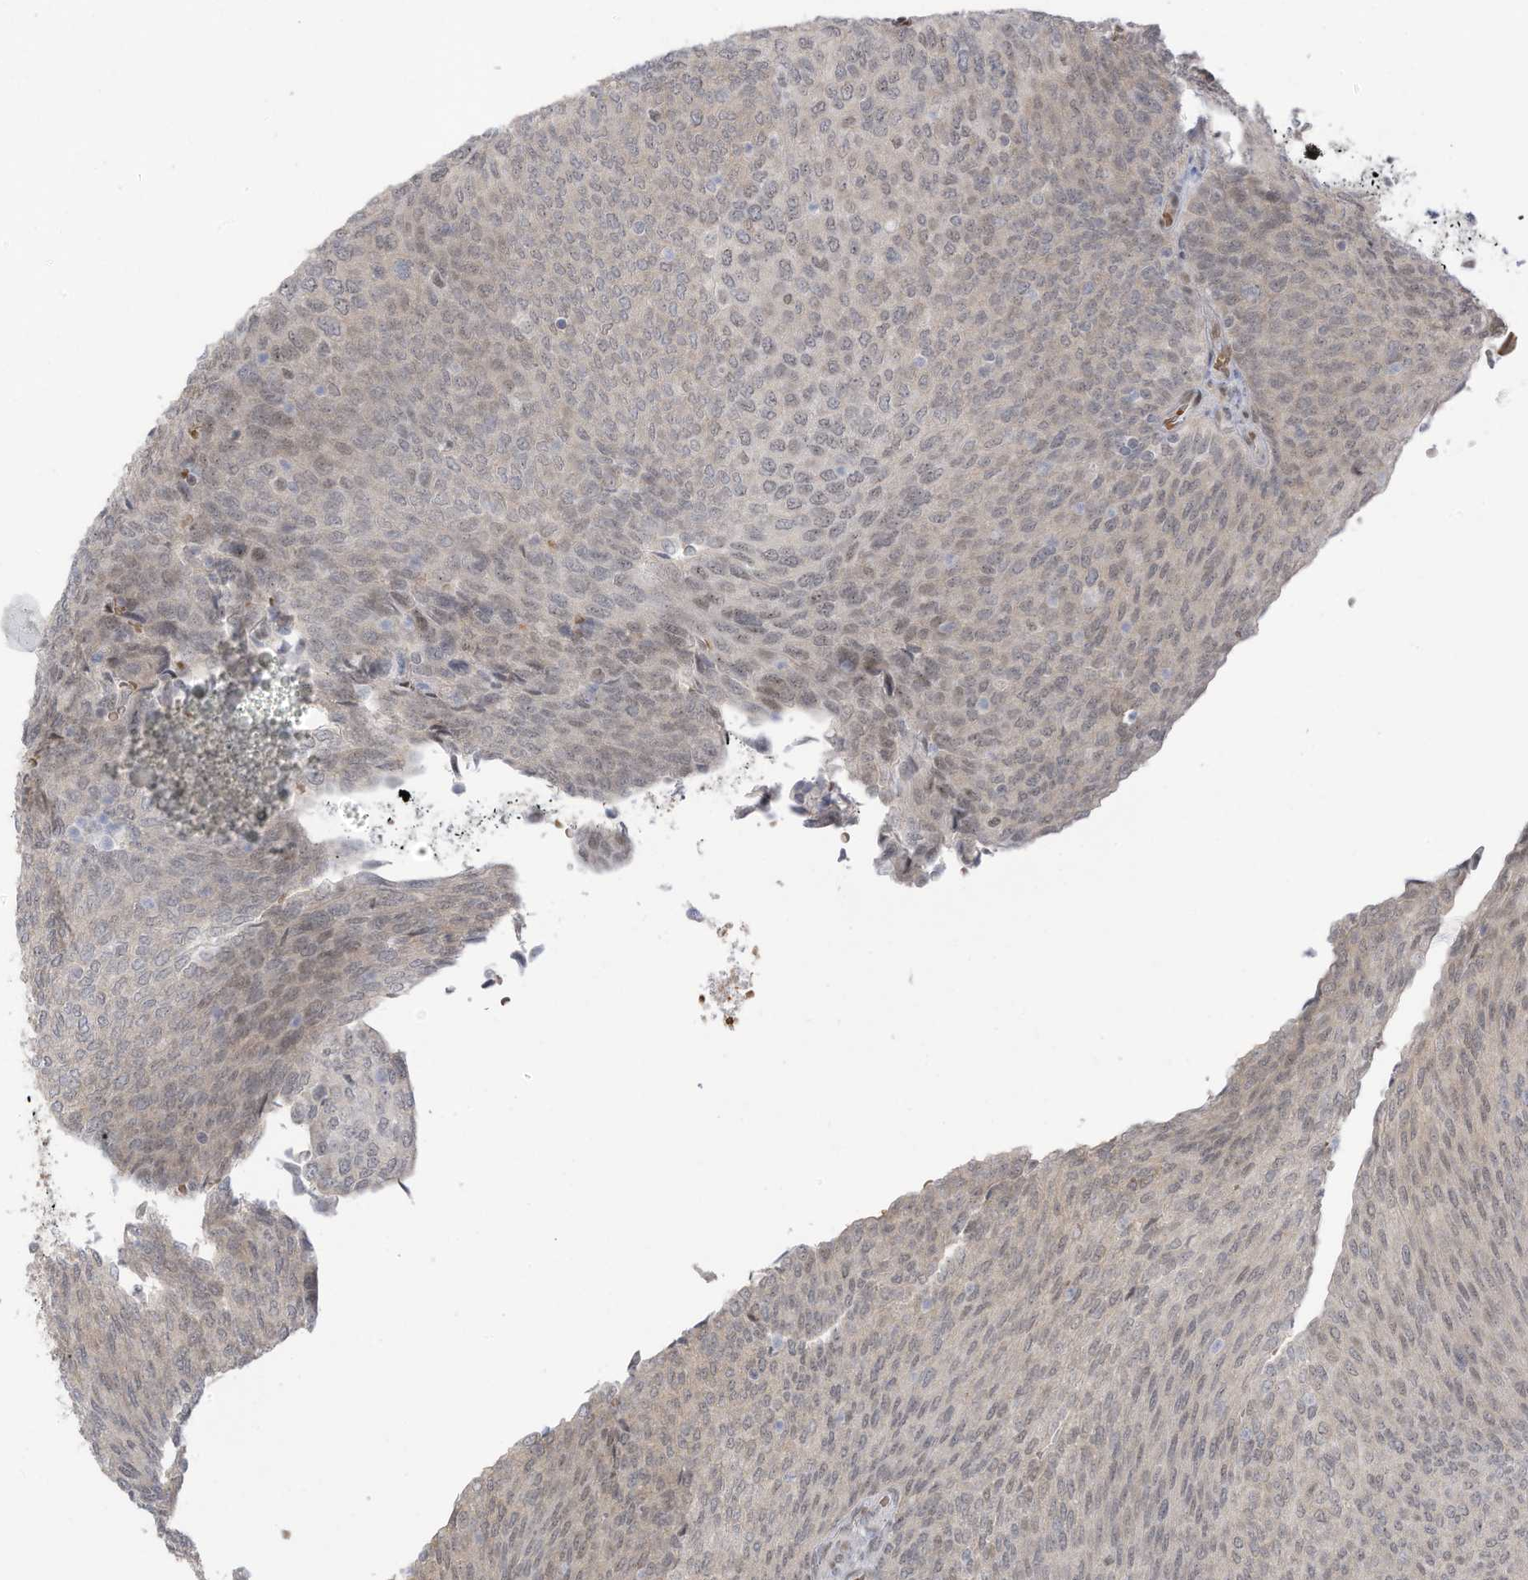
{"staining": {"intensity": "weak", "quantity": "<25%", "location": "nuclear"}, "tissue": "urothelial cancer", "cell_type": "Tumor cells", "image_type": "cancer", "snomed": [{"axis": "morphology", "description": "Urothelial carcinoma, Low grade"}, {"axis": "topography", "description": "Urinary bladder"}], "caption": "Photomicrograph shows no protein positivity in tumor cells of urothelial carcinoma (low-grade) tissue.", "gene": "ZCWPW2", "patient": {"sex": "female", "age": 79}}